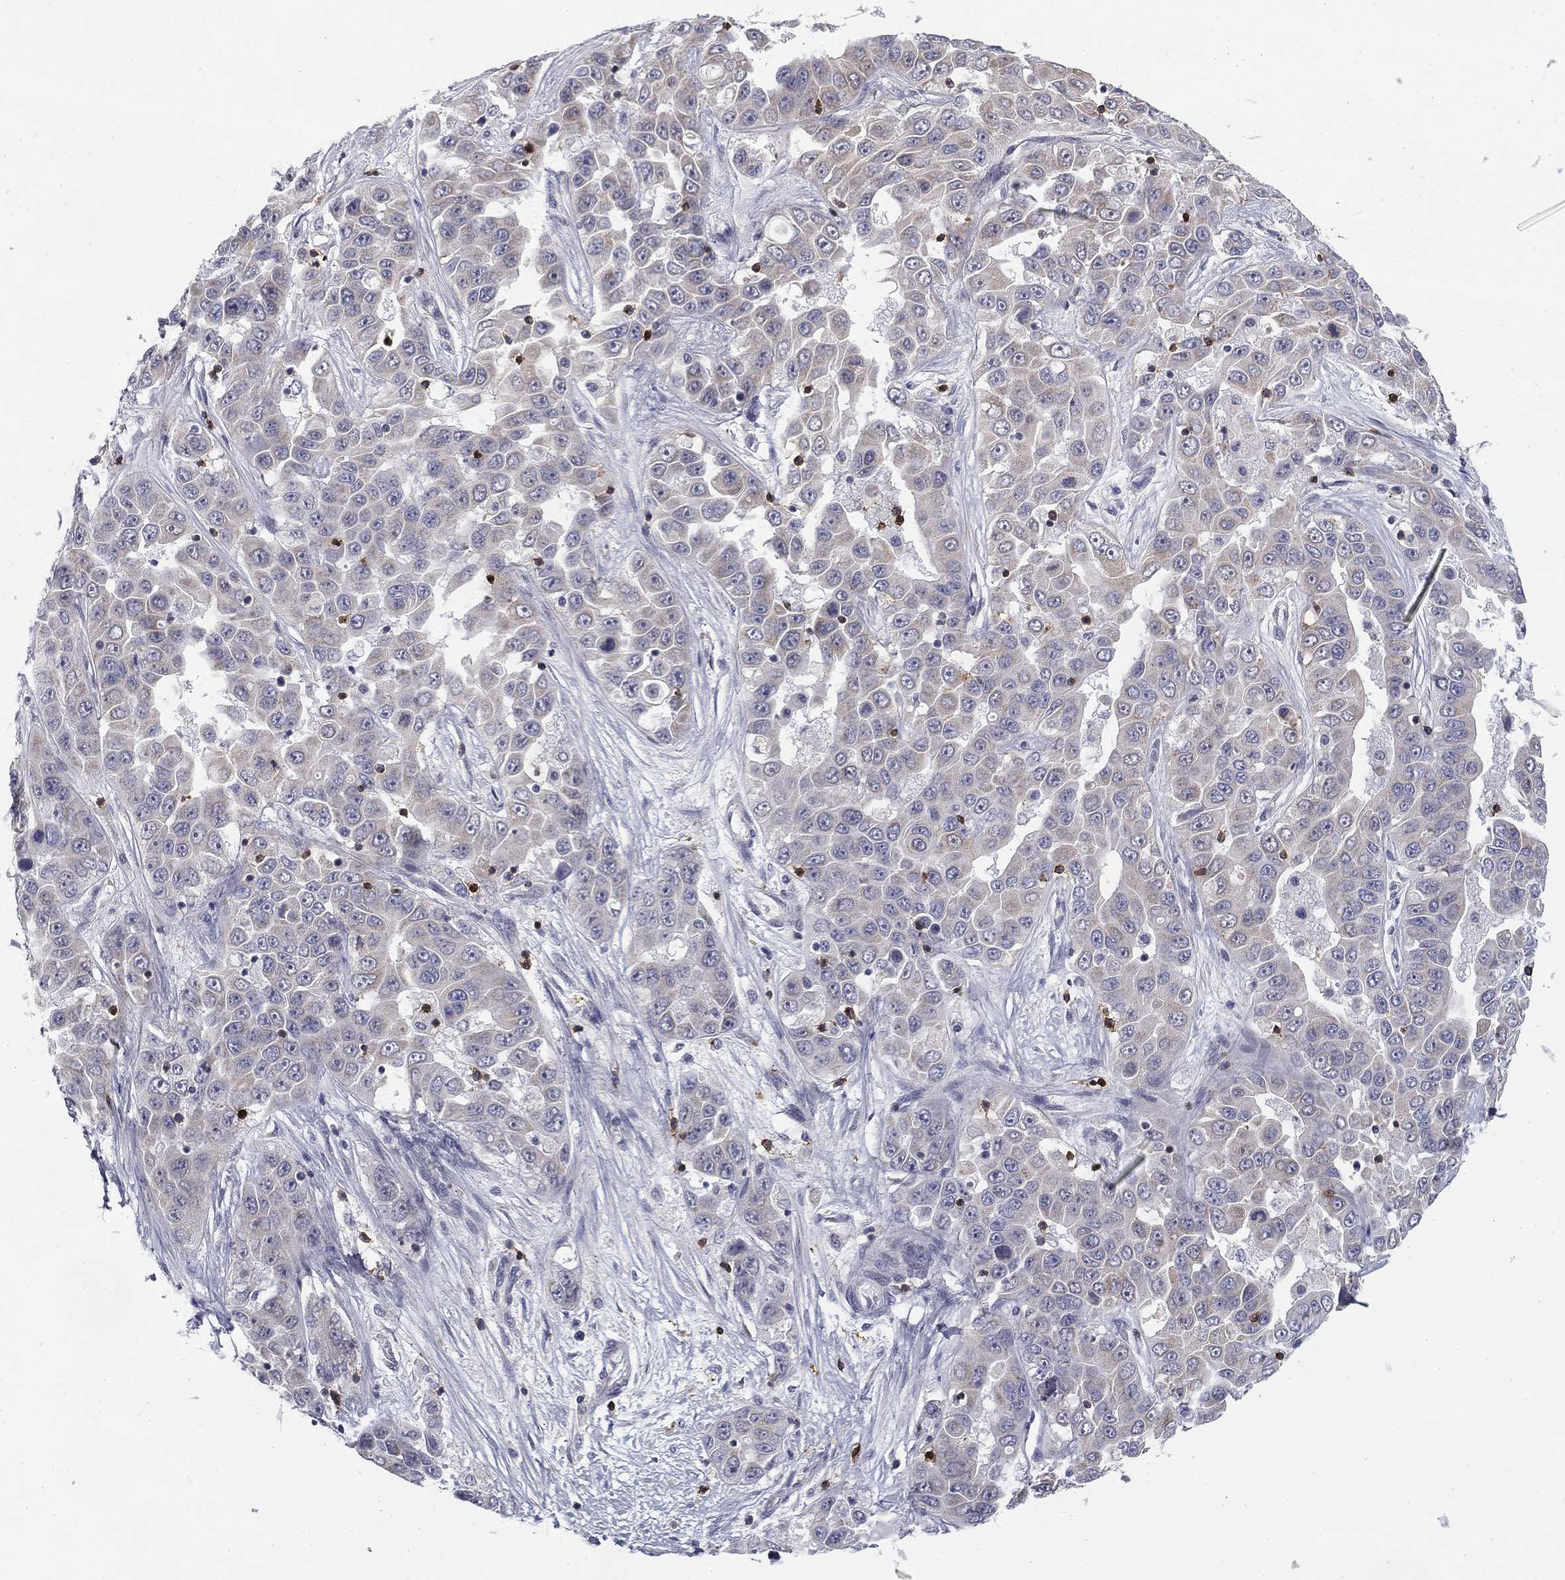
{"staining": {"intensity": "negative", "quantity": "none", "location": "none"}, "tissue": "liver cancer", "cell_type": "Tumor cells", "image_type": "cancer", "snomed": [{"axis": "morphology", "description": "Cholangiocarcinoma"}, {"axis": "topography", "description": "Liver"}], "caption": "This photomicrograph is of liver cholangiocarcinoma stained with immunohistochemistry to label a protein in brown with the nuclei are counter-stained blue. There is no staining in tumor cells. Nuclei are stained in blue.", "gene": "TRAT1", "patient": {"sex": "female", "age": 52}}